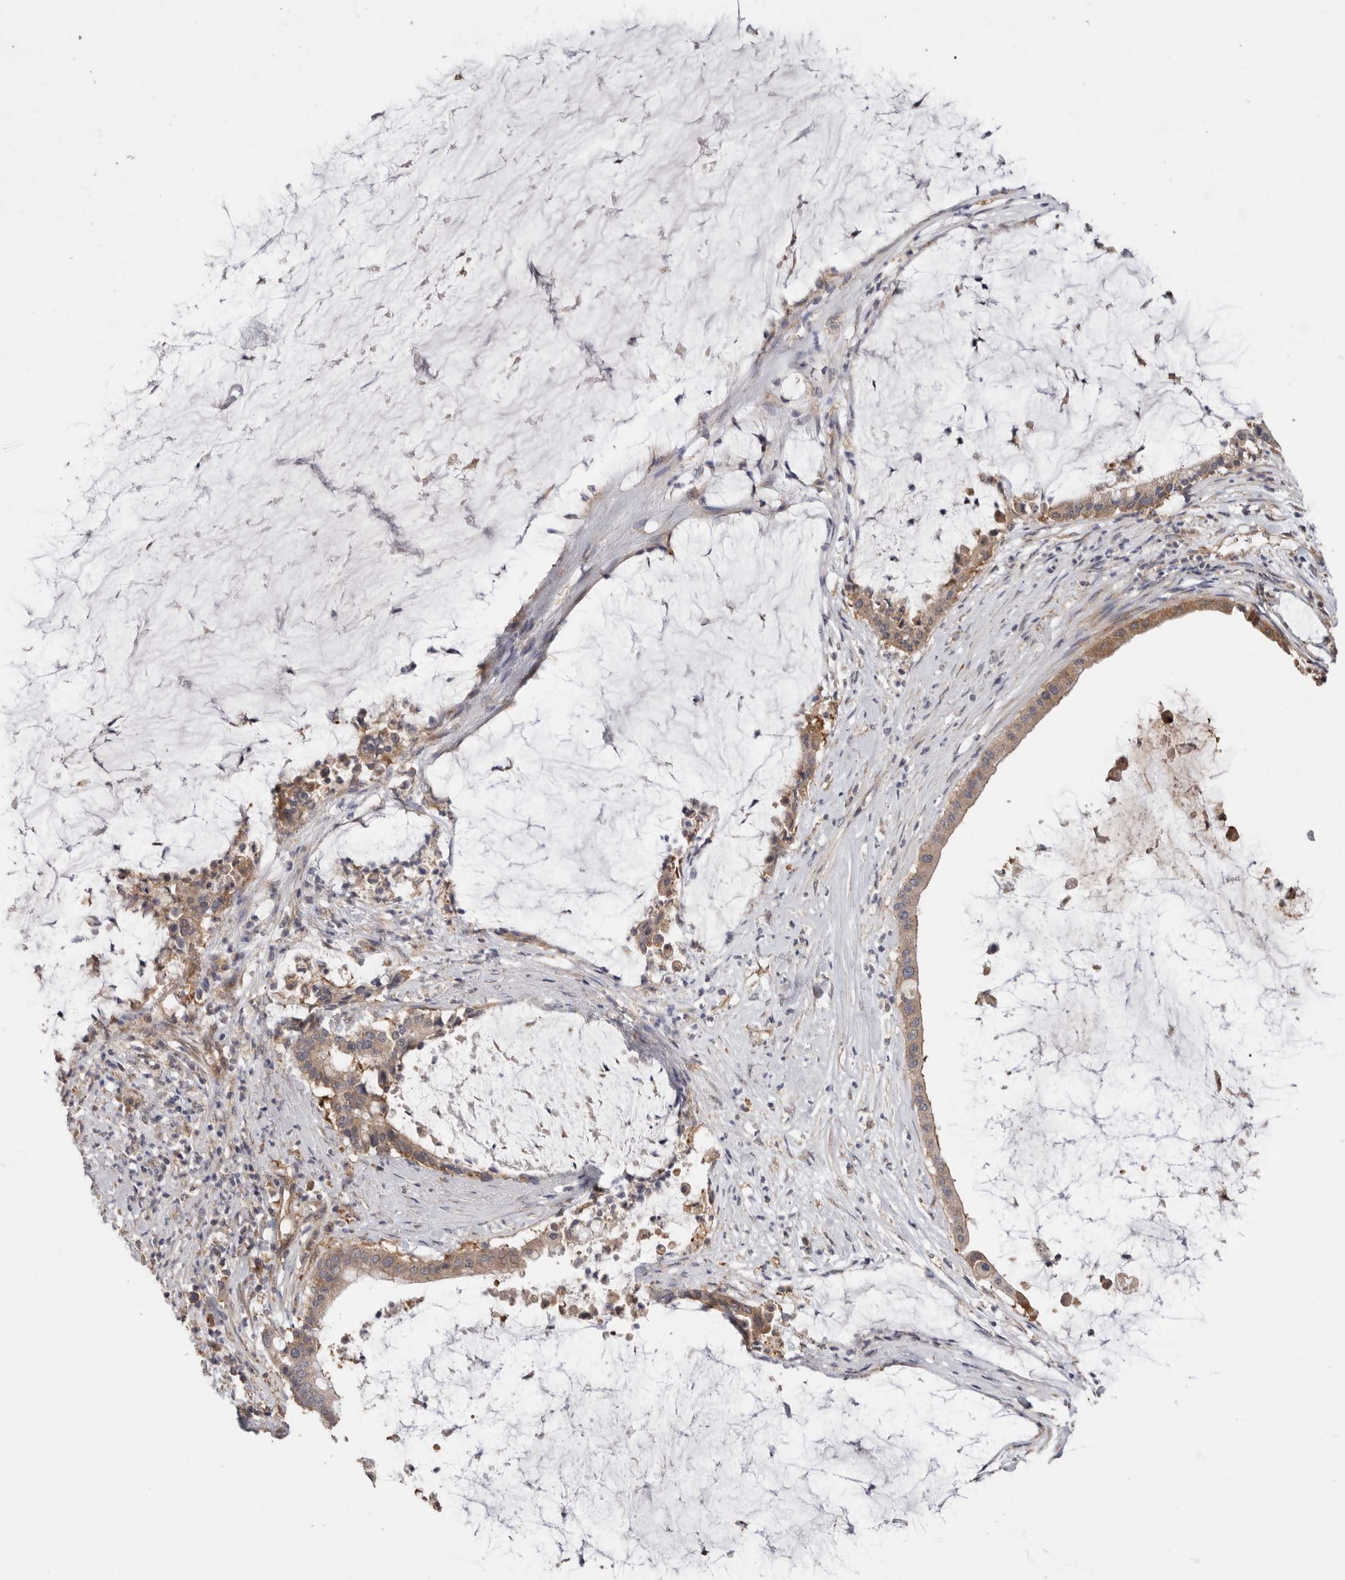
{"staining": {"intensity": "moderate", "quantity": ">75%", "location": "cytoplasmic/membranous"}, "tissue": "pancreatic cancer", "cell_type": "Tumor cells", "image_type": "cancer", "snomed": [{"axis": "morphology", "description": "Adenocarcinoma, NOS"}, {"axis": "topography", "description": "Pancreas"}], "caption": "Protein analysis of adenocarcinoma (pancreatic) tissue reveals moderate cytoplasmic/membranous staining in about >75% of tumor cells.", "gene": "PODXL2", "patient": {"sex": "male", "age": 41}}